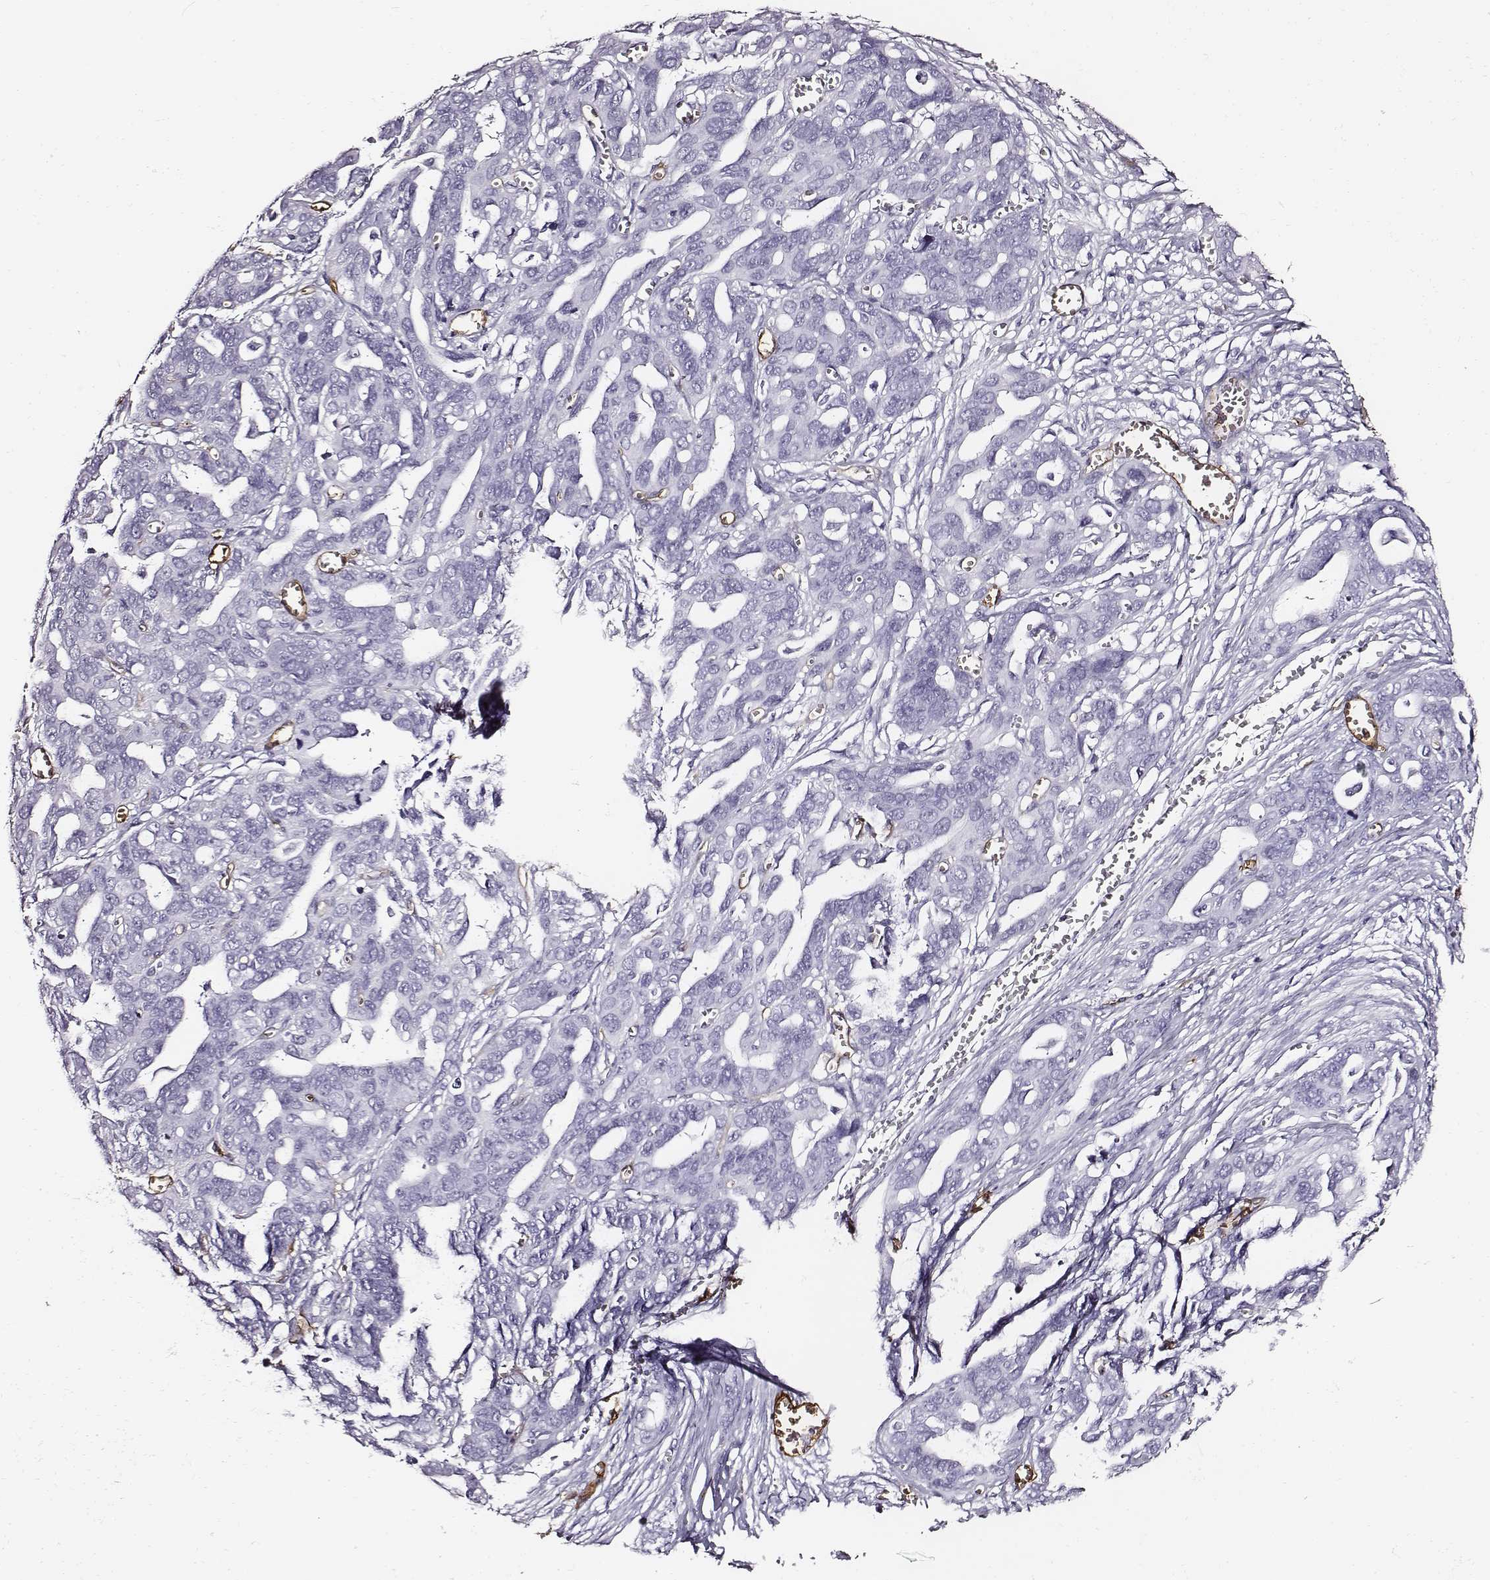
{"staining": {"intensity": "negative", "quantity": "none", "location": "none"}, "tissue": "ovarian cancer", "cell_type": "Tumor cells", "image_type": "cancer", "snomed": [{"axis": "morphology", "description": "Cystadenocarcinoma, serous, NOS"}, {"axis": "topography", "description": "Ovary"}], "caption": "This is an immunohistochemistry image of human ovarian cancer (serous cystadenocarcinoma). There is no expression in tumor cells.", "gene": "DPEP1", "patient": {"sex": "female", "age": 69}}